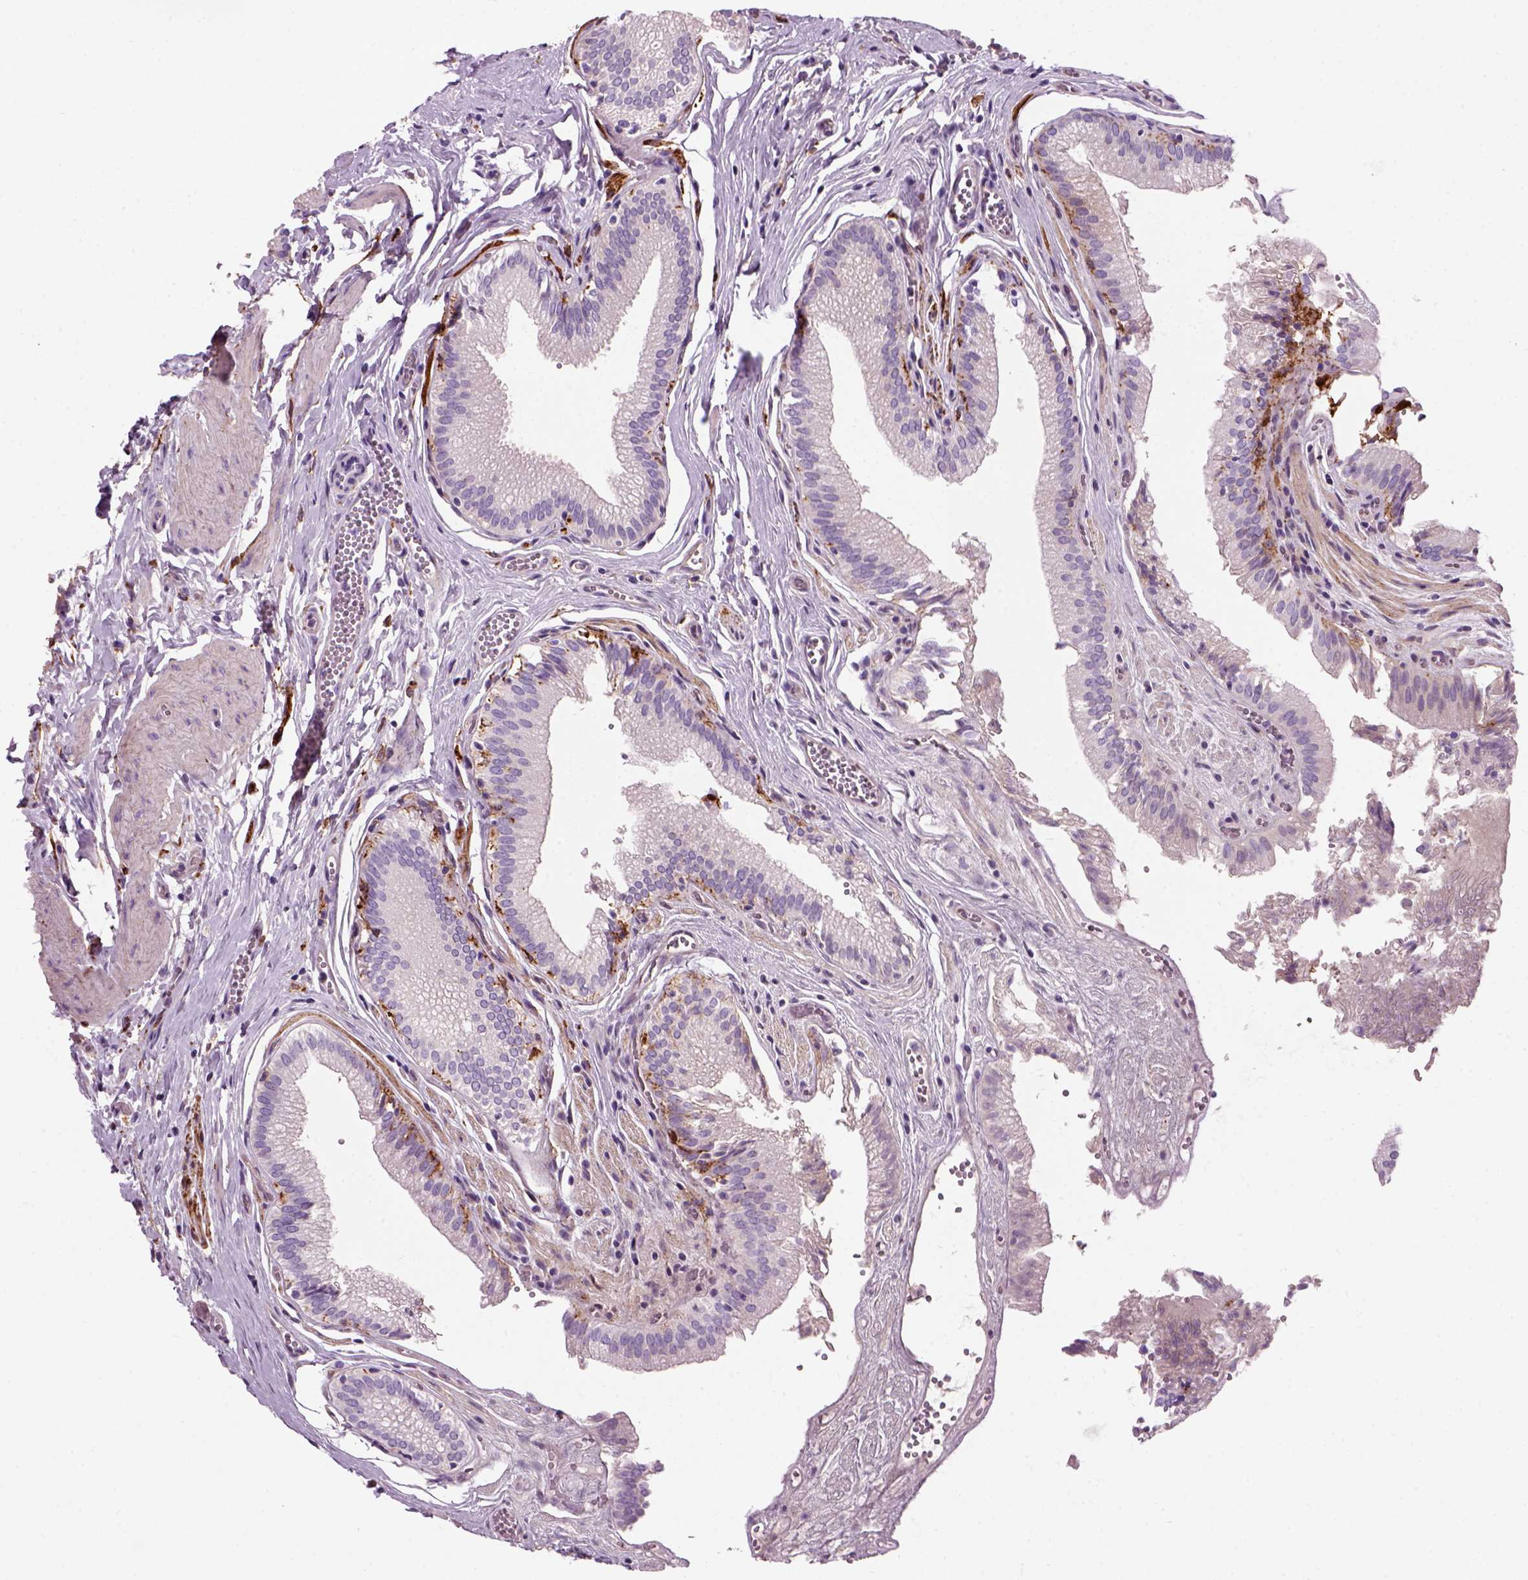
{"staining": {"intensity": "negative", "quantity": "none", "location": "none"}, "tissue": "gallbladder", "cell_type": "Glandular cells", "image_type": "normal", "snomed": [{"axis": "morphology", "description": "Normal tissue, NOS"}, {"axis": "topography", "description": "Gallbladder"}, {"axis": "topography", "description": "Peripheral nerve tissue"}], "caption": "Gallbladder stained for a protein using IHC demonstrates no staining glandular cells.", "gene": "MARCKS", "patient": {"sex": "male", "age": 17}}